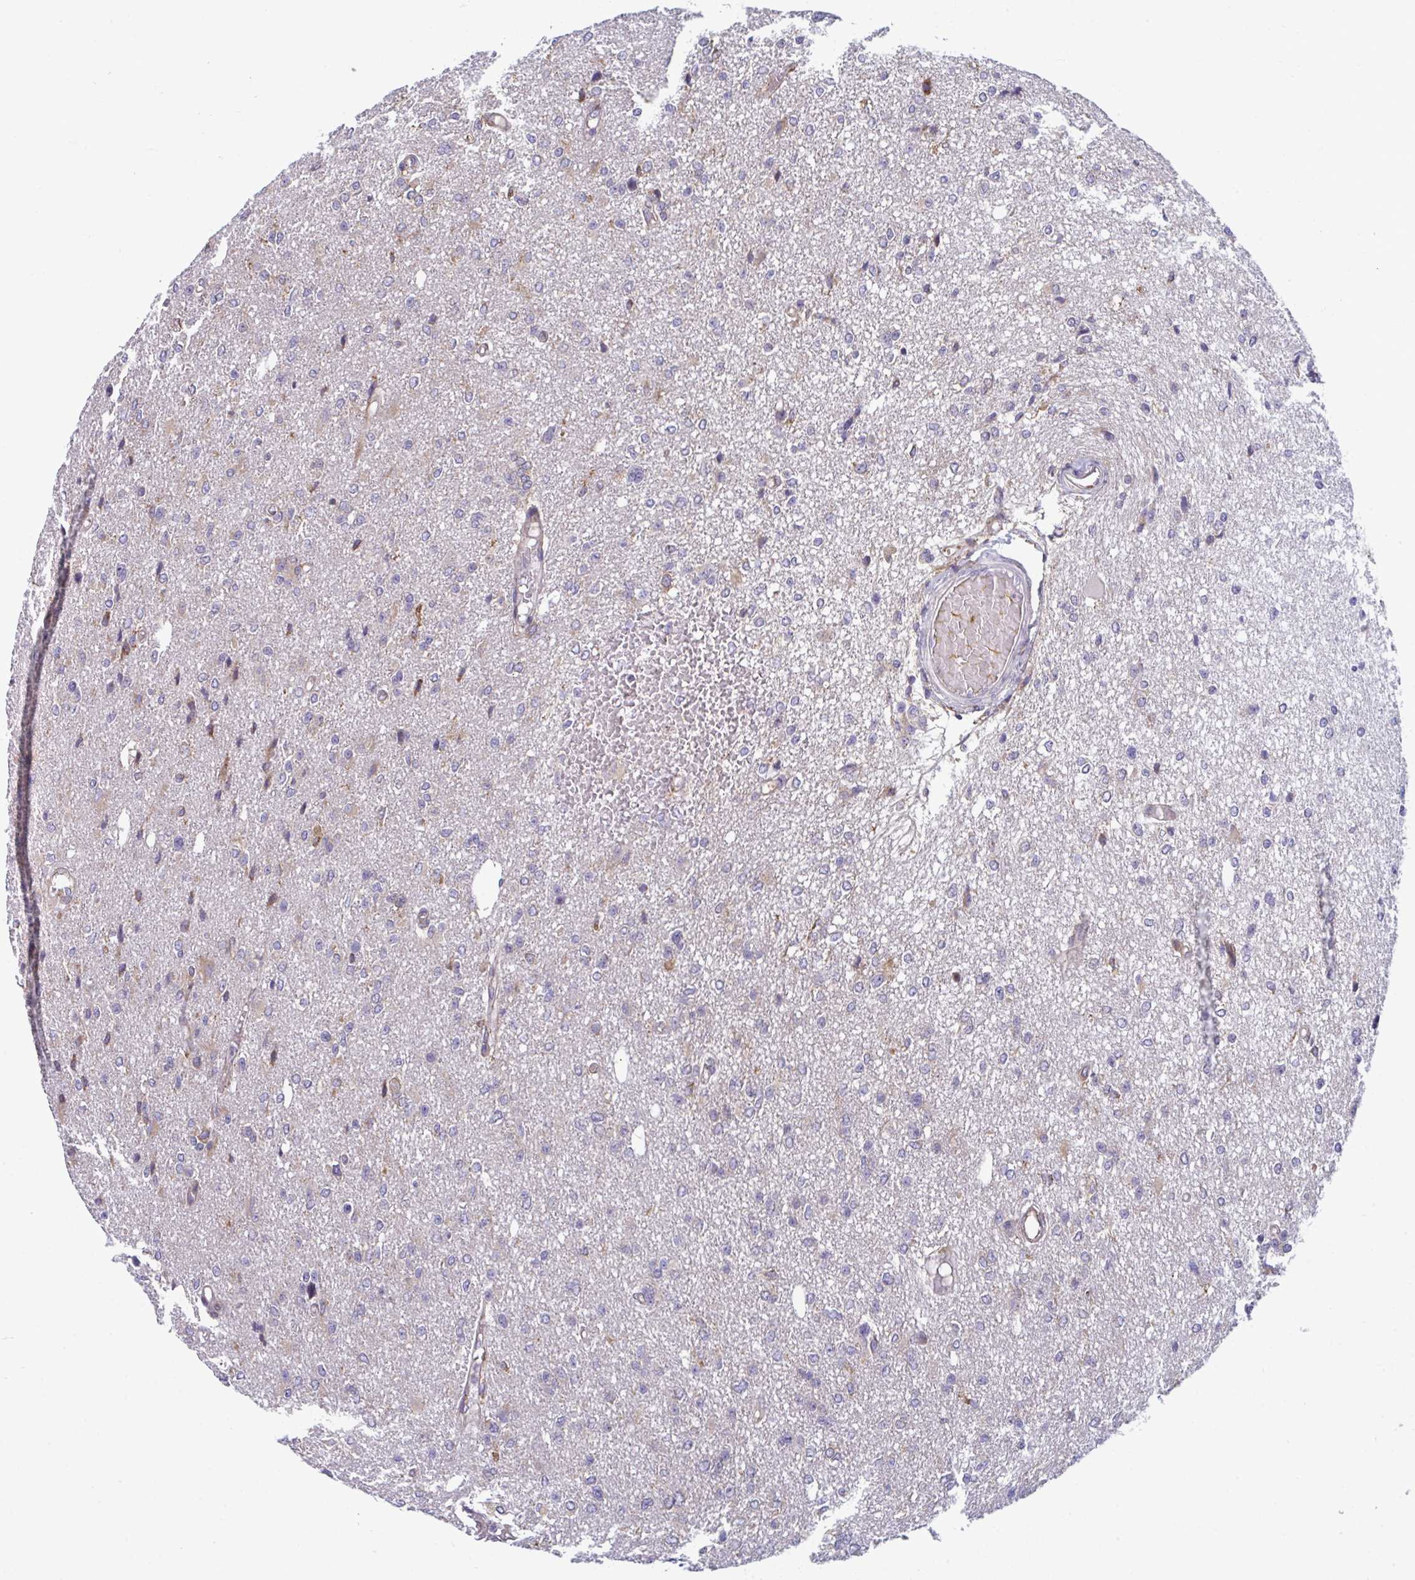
{"staining": {"intensity": "negative", "quantity": "none", "location": "none"}, "tissue": "glioma", "cell_type": "Tumor cells", "image_type": "cancer", "snomed": [{"axis": "morphology", "description": "Glioma, malignant, Low grade"}, {"axis": "topography", "description": "Brain"}], "caption": "Immunohistochemistry micrograph of glioma stained for a protein (brown), which demonstrates no positivity in tumor cells.", "gene": "MYMK", "patient": {"sex": "male", "age": 26}}